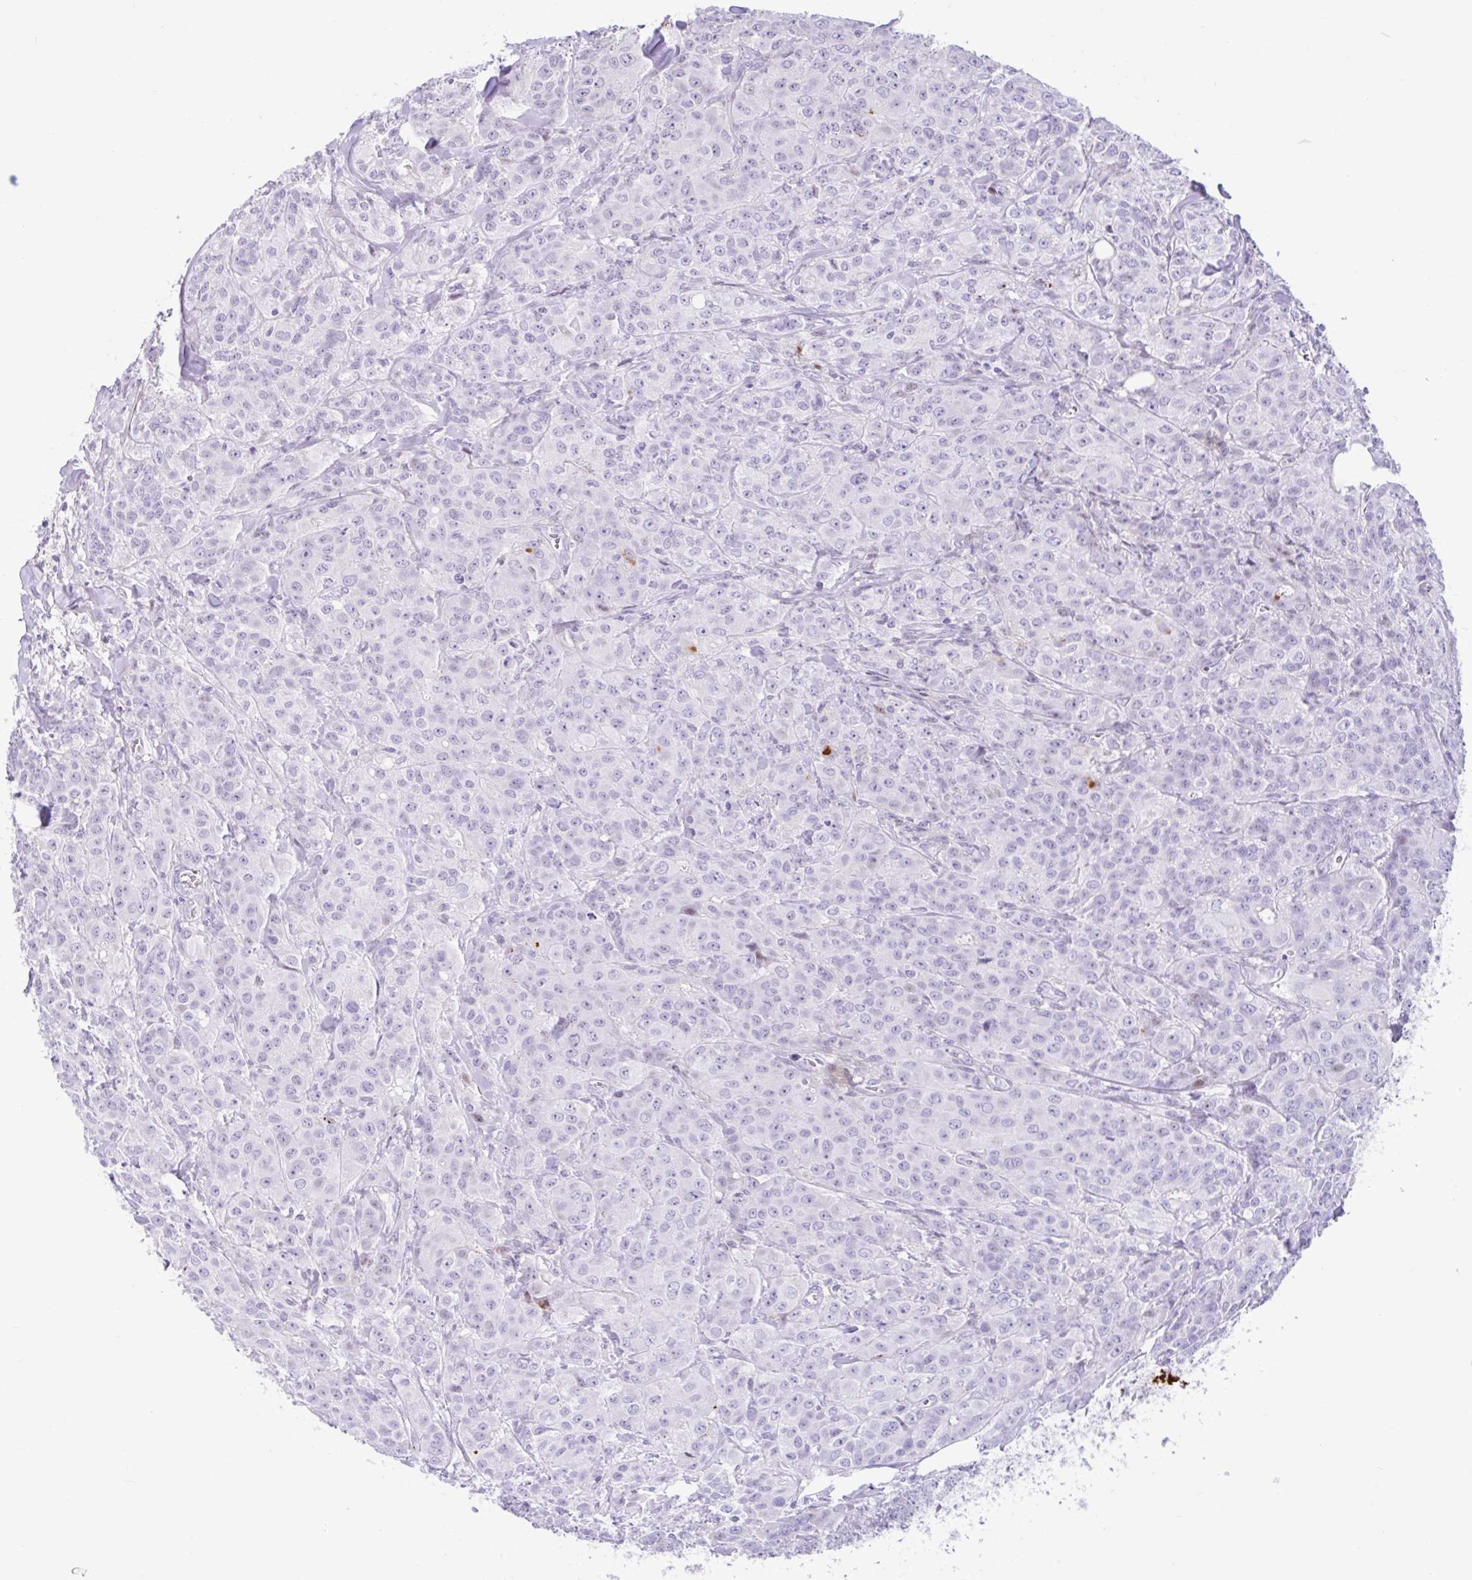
{"staining": {"intensity": "negative", "quantity": "none", "location": "none"}, "tissue": "breast cancer", "cell_type": "Tumor cells", "image_type": "cancer", "snomed": [{"axis": "morphology", "description": "Normal tissue, NOS"}, {"axis": "morphology", "description": "Duct carcinoma"}, {"axis": "topography", "description": "Breast"}], "caption": "High magnification brightfield microscopy of invasive ductal carcinoma (breast) stained with DAB (3,3'-diaminobenzidine) (brown) and counterstained with hematoxylin (blue): tumor cells show no significant expression.", "gene": "NHLH2", "patient": {"sex": "female", "age": 43}}